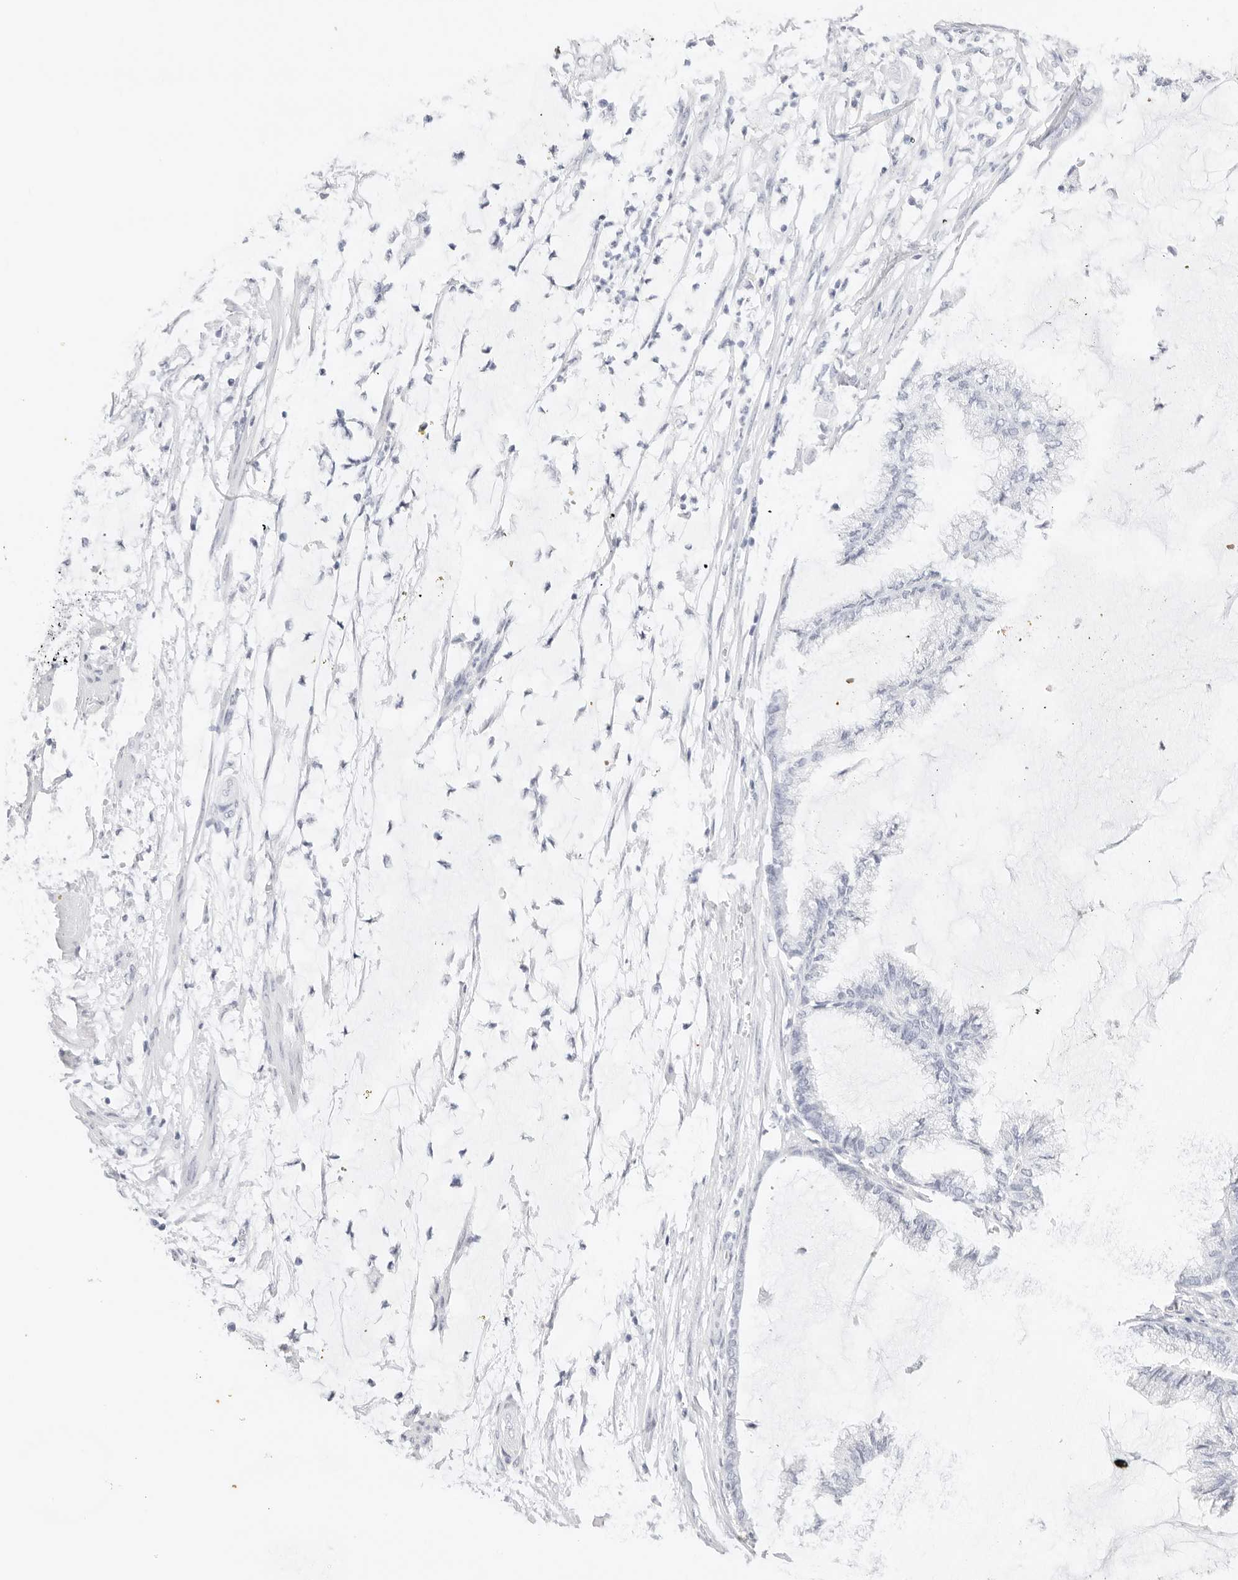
{"staining": {"intensity": "negative", "quantity": "none", "location": "none"}, "tissue": "endometrial cancer", "cell_type": "Tumor cells", "image_type": "cancer", "snomed": [{"axis": "morphology", "description": "Adenocarcinoma, NOS"}, {"axis": "topography", "description": "Endometrium"}], "caption": "Adenocarcinoma (endometrial) stained for a protein using immunohistochemistry (IHC) demonstrates no positivity tumor cells.", "gene": "ACOX1", "patient": {"sex": "female", "age": 86}}